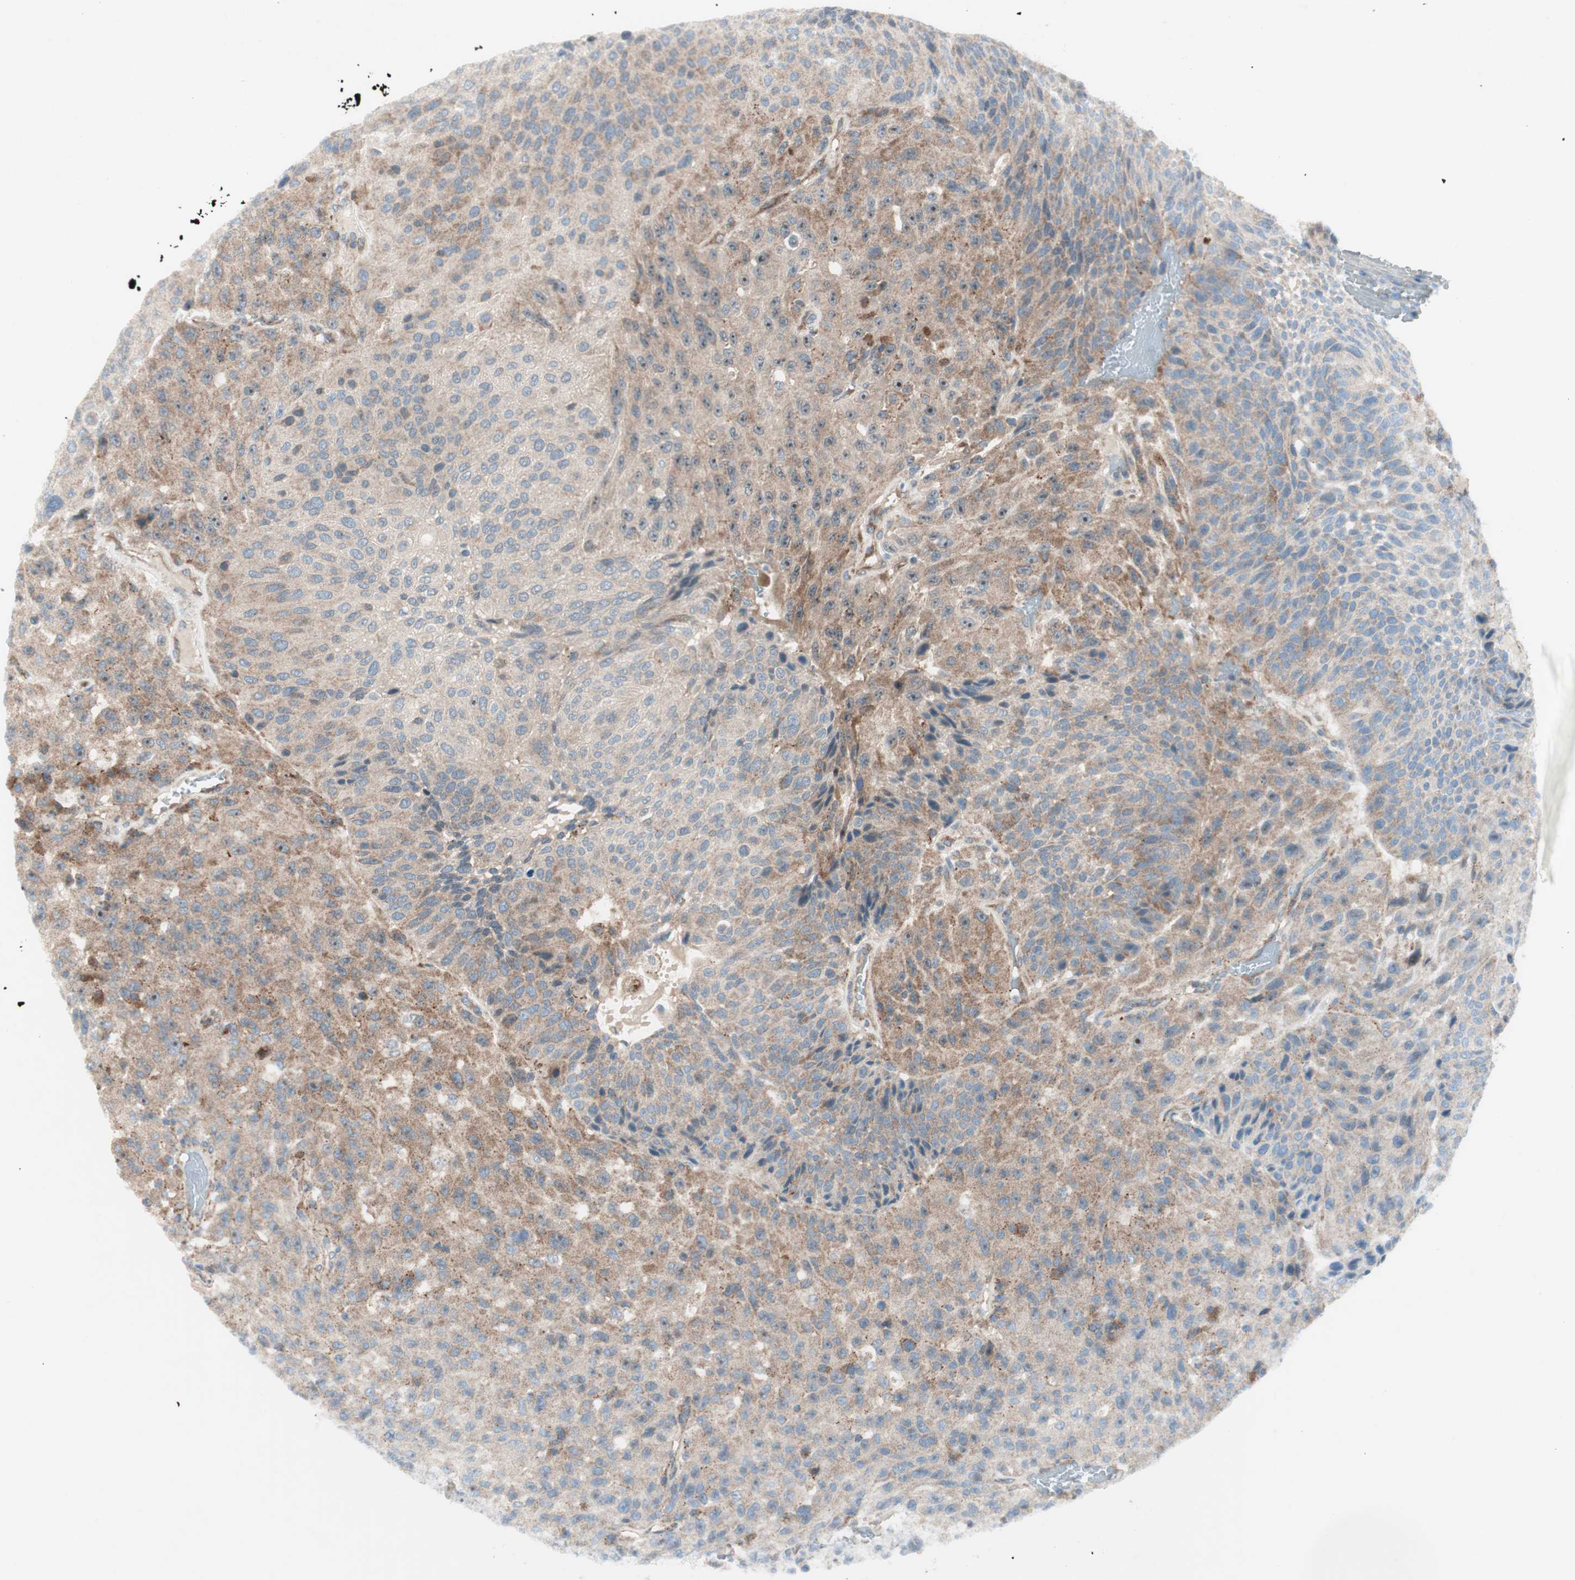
{"staining": {"intensity": "moderate", "quantity": ">75%", "location": "cytoplasmic/membranous"}, "tissue": "urothelial cancer", "cell_type": "Tumor cells", "image_type": "cancer", "snomed": [{"axis": "morphology", "description": "Urothelial carcinoma, High grade"}, {"axis": "topography", "description": "Urinary bladder"}], "caption": "Protein staining reveals moderate cytoplasmic/membranous expression in approximately >75% of tumor cells in high-grade urothelial carcinoma.", "gene": "CCL14", "patient": {"sex": "male", "age": 66}}